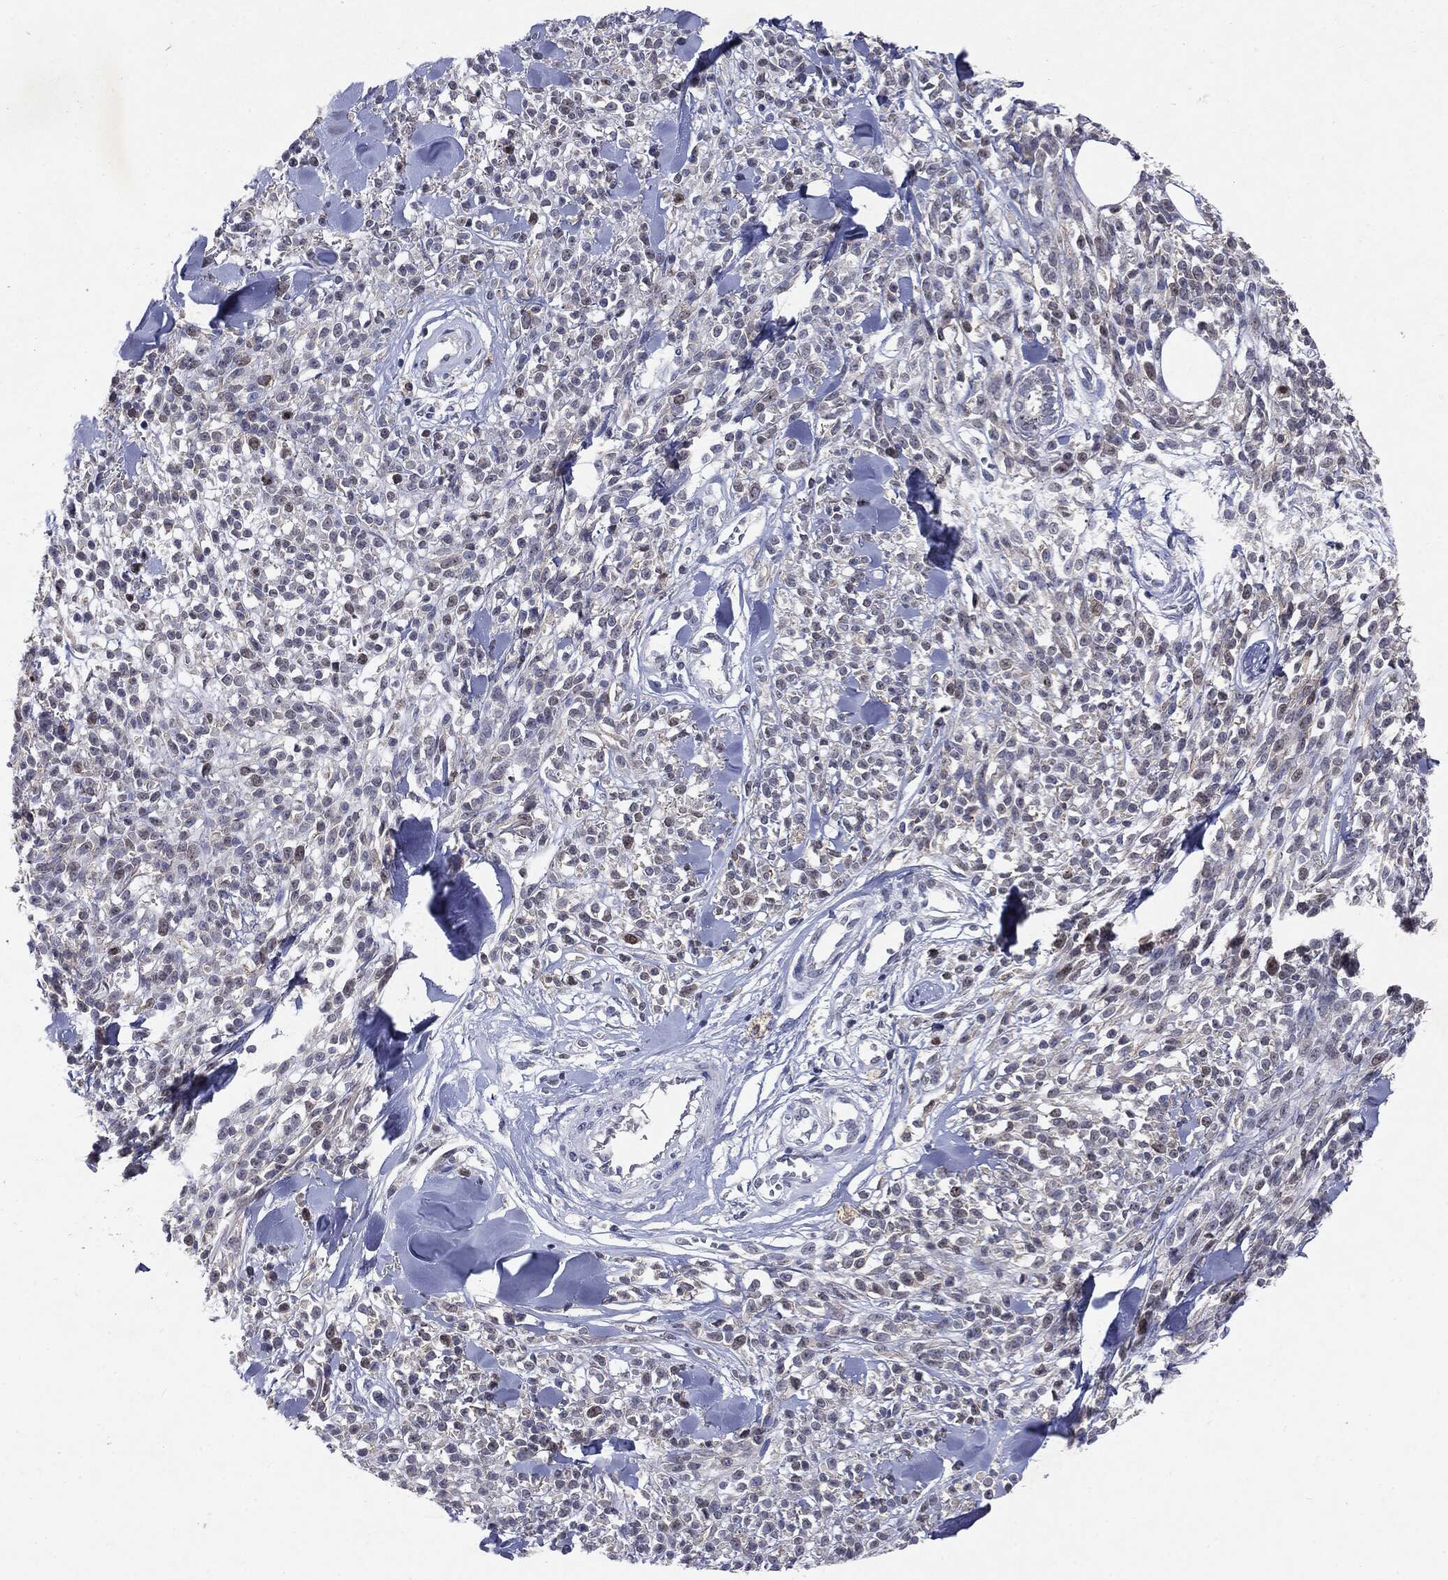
{"staining": {"intensity": "negative", "quantity": "none", "location": "none"}, "tissue": "melanoma", "cell_type": "Tumor cells", "image_type": "cancer", "snomed": [{"axis": "morphology", "description": "Malignant melanoma, NOS"}, {"axis": "topography", "description": "Skin"}, {"axis": "topography", "description": "Skin of trunk"}], "caption": "Melanoma stained for a protein using immunohistochemistry (IHC) displays no staining tumor cells.", "gene": "KIF2C", "patient": {"sex": "male", "age": 74}}